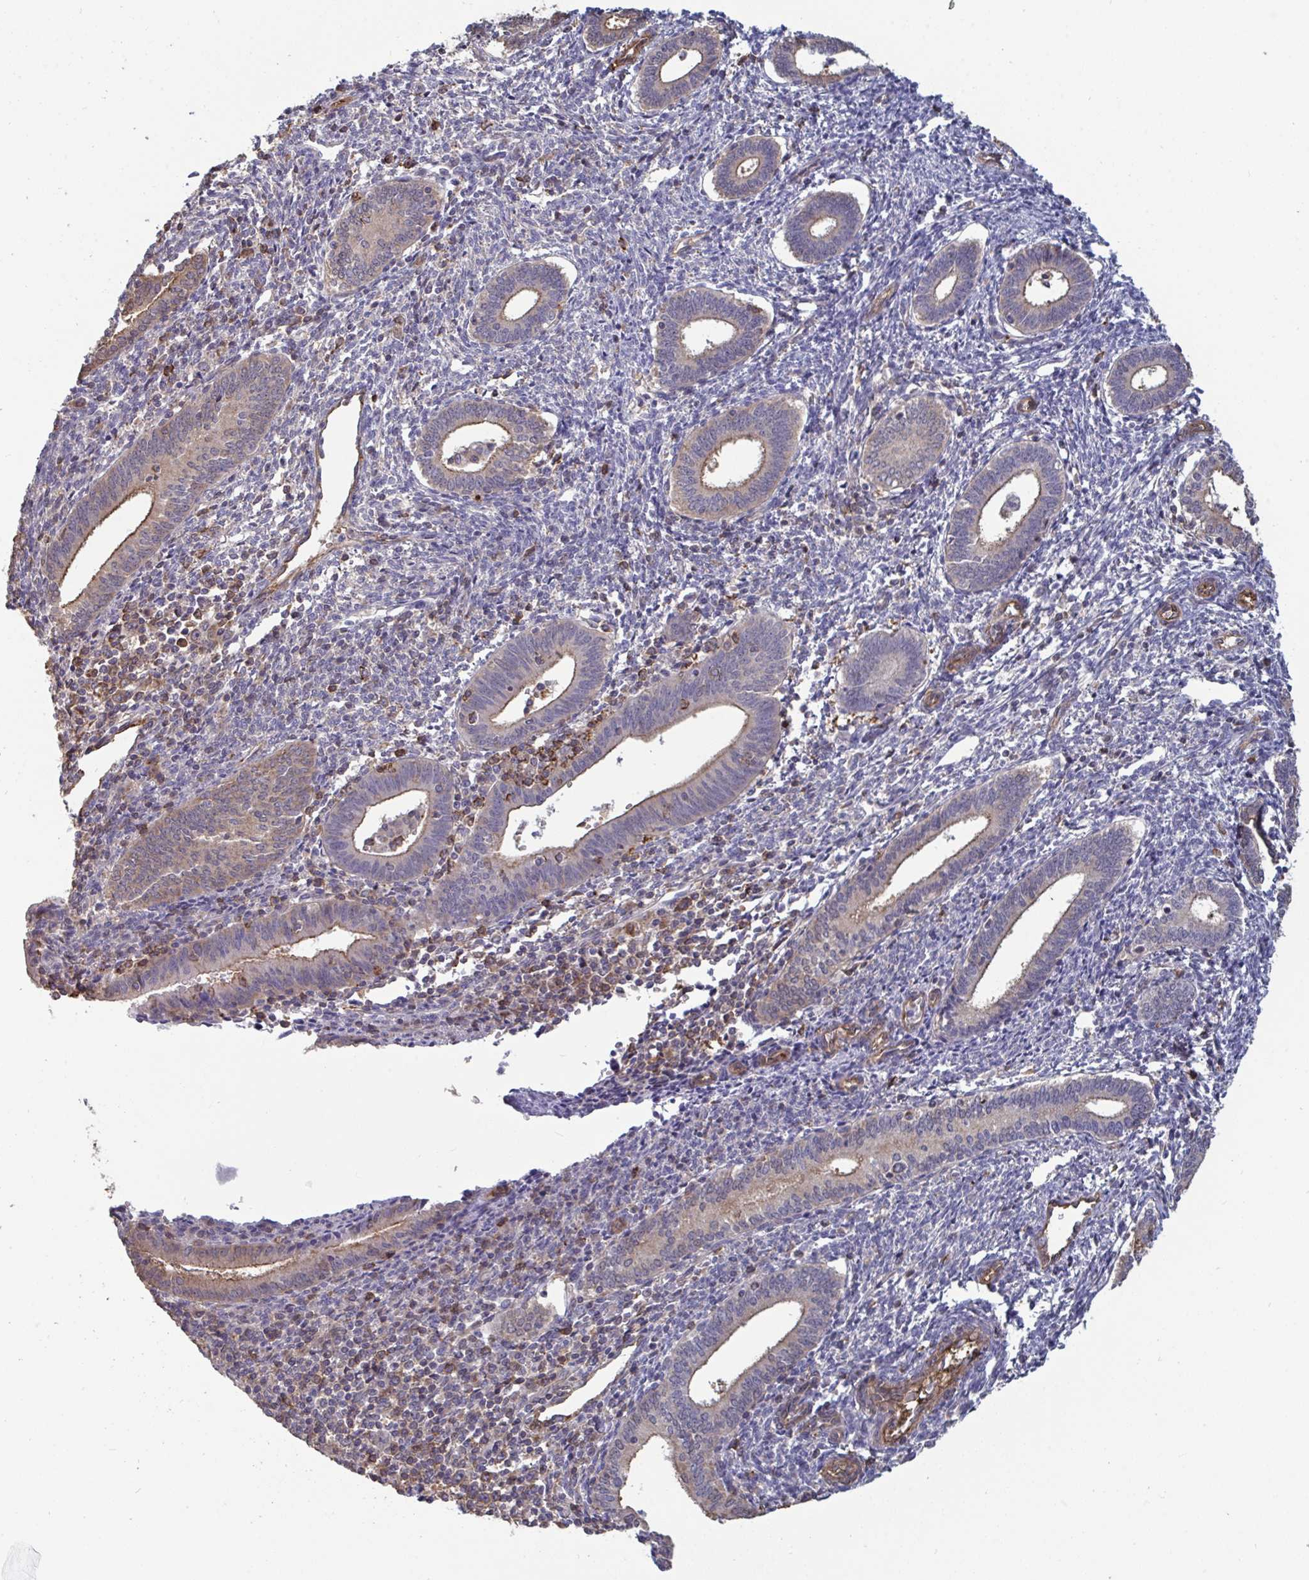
{"staining": {"intensity": "negative", "quantity": "none", "location": "none"}, "tissue": "endometrium", "cell_type": "Cells in endometrial stroma", "image_type": "normal", "snomed": [{"axis": "morphology", "description": "Normal tissue, NOS"}, {"axis": "topography", "description": "Endometrium"}], "caption": "Photomicrograph shows no protein positivity in cells in endometrial stroma of unremarkable endometrium. The staining is performed using DAB brown chromogen with nuclei counter-stained in using hematoxylin.", "gene": "ISCU", "patient": {"sex": "female", "age": 41}}